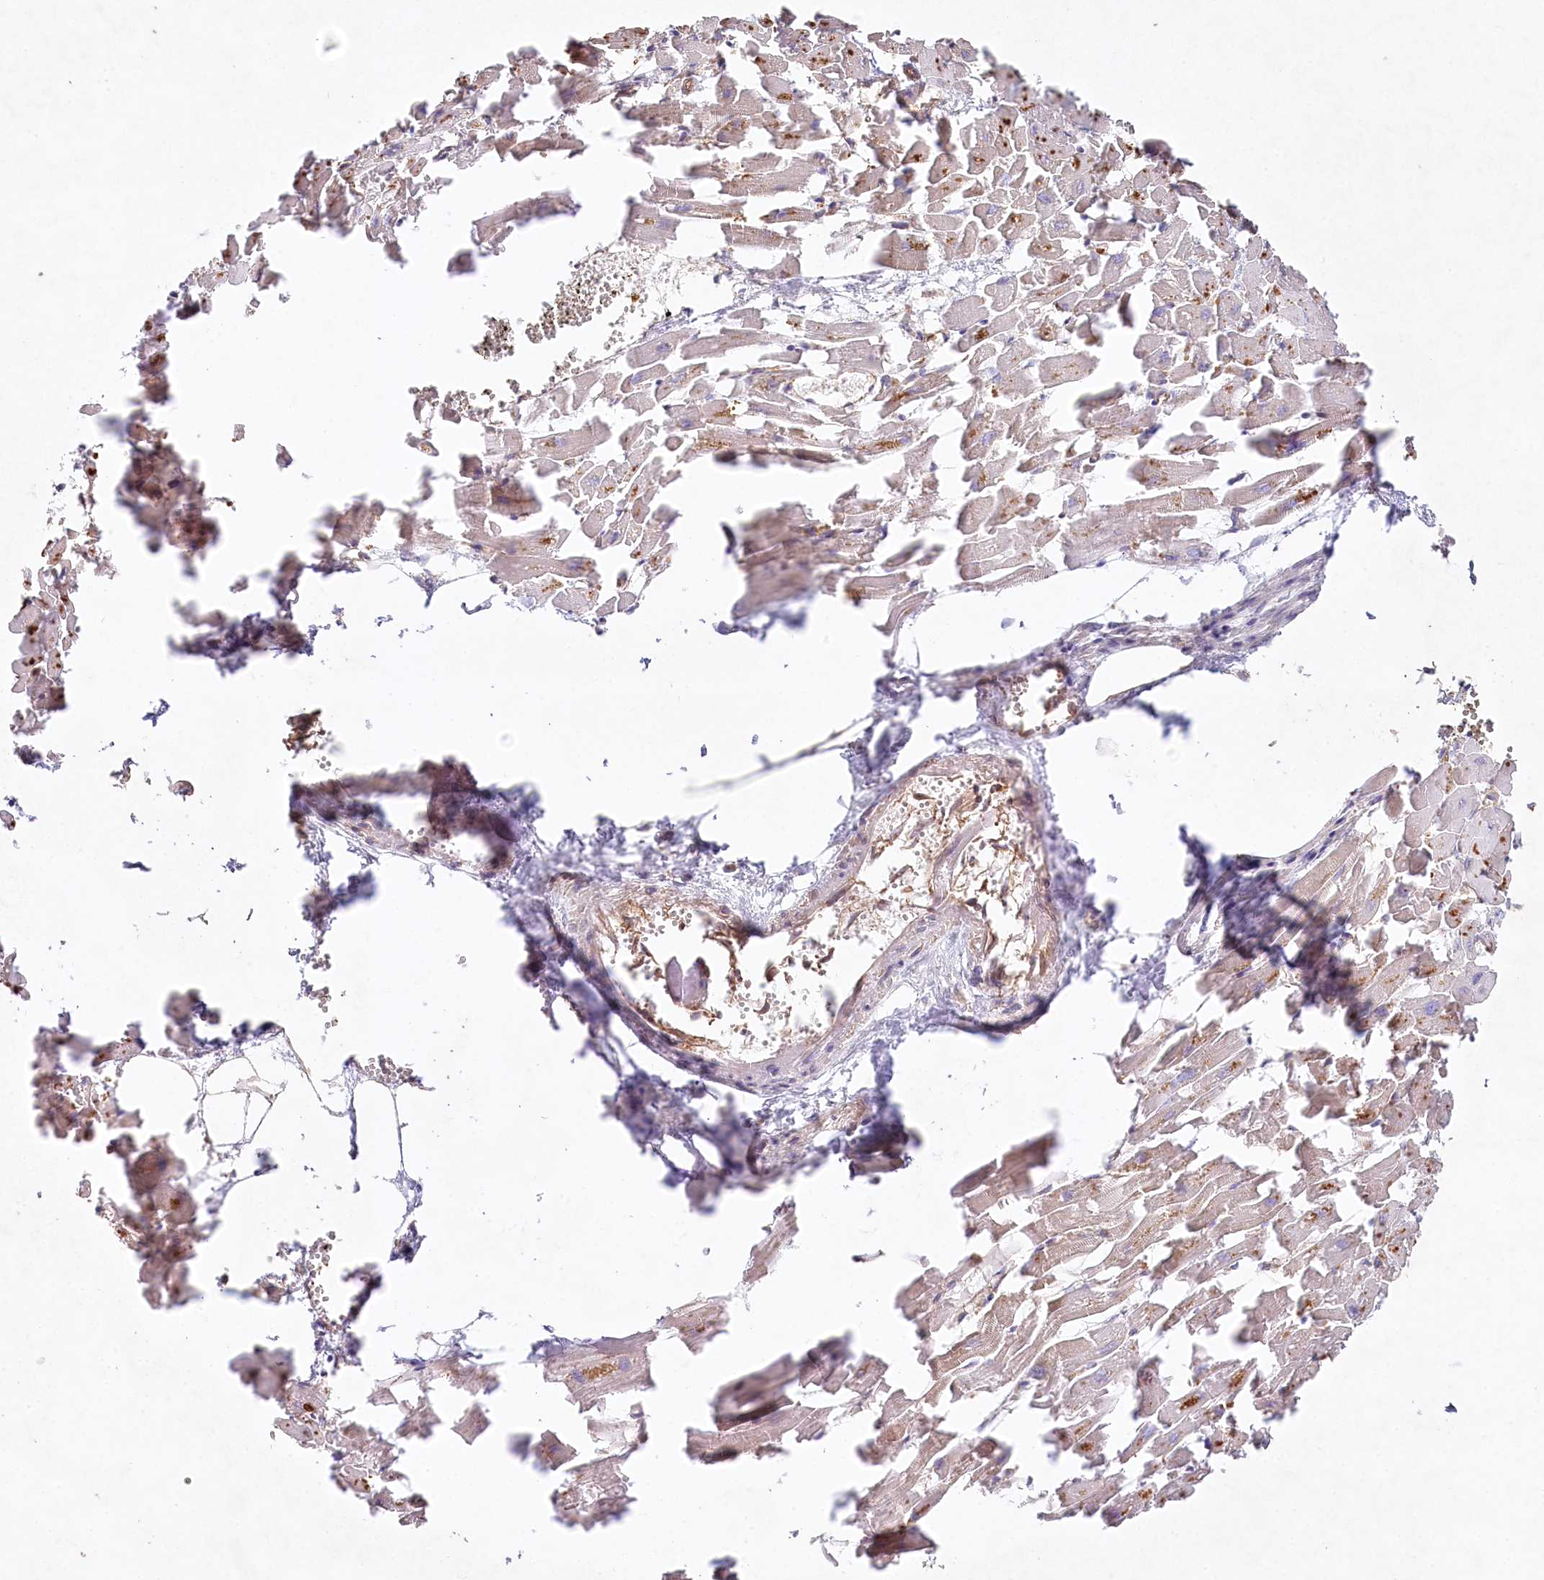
{"staining": {"intensity": "weak", "quantity": ">75%", "location": "cytoplasmic/membranous"}, "tissue": "heart muscle", "cell_type": "Cardiomyocytes", "image_type": "normal", "snomed": [{"axis": "morphology", "description": "Normal tissue, NOS"}, {"axis": "topography", "description": "Heart"}], "caption": "IHC staining of benign heart muscle, which demonstrates low levels of weak cytoplasmic/membranous staining in approximately >75% of cardiomyocytes indicating weak cytoplasmic/membranous protein expression. The staining was performed using DAB (brown) for protein detection and nuclei were counterstained in hematoxylin (blue).", "gene": "RBP5", "patient": {"sex": "female", "age": 64}}